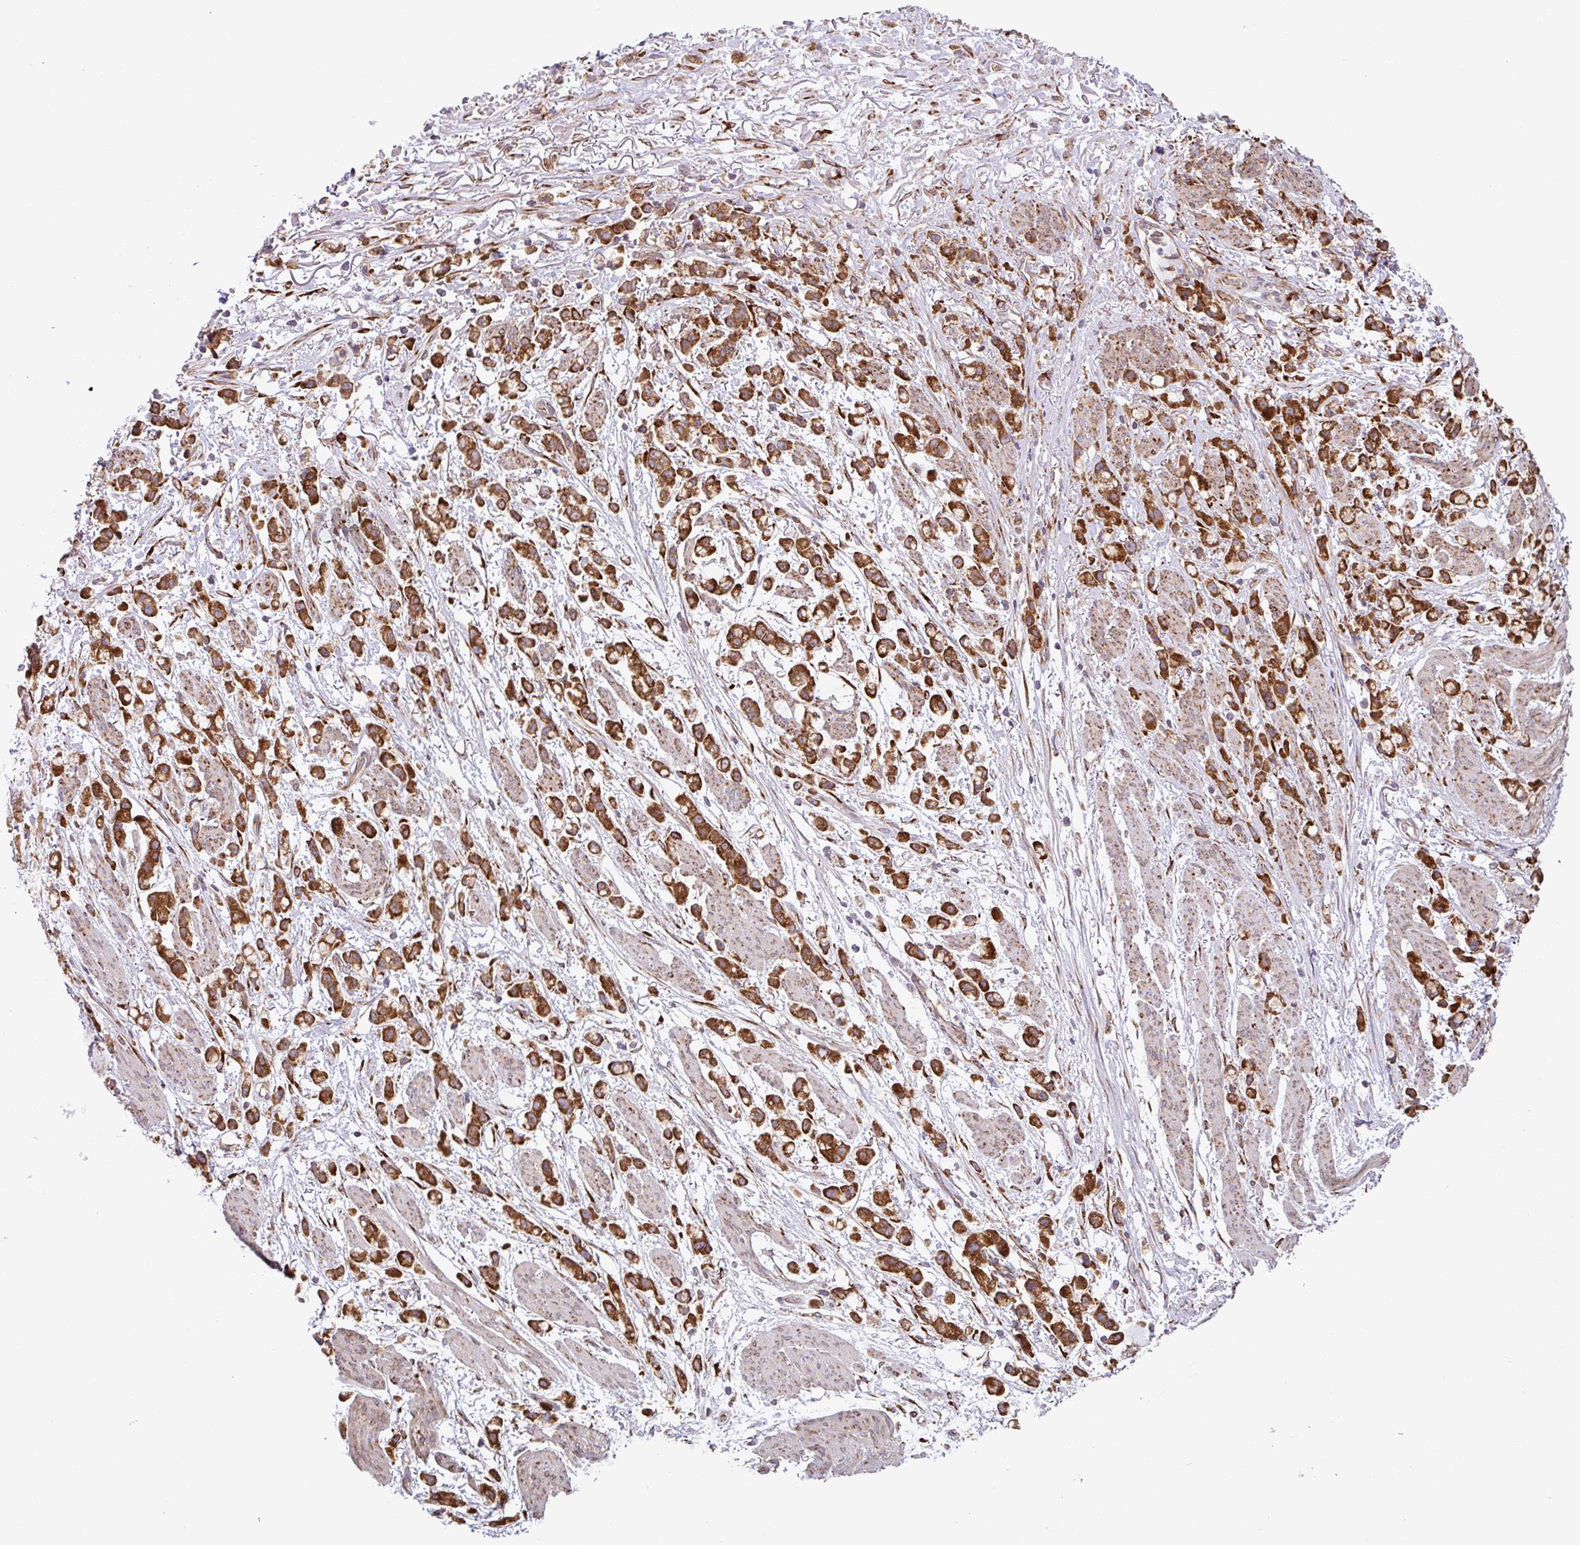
{"staining": {"intensity": "strong", "quantity": ">75%", "location": "cytoplasmic/membranous"}, "tissue": "stomach cancer", "cell_type": "Tumor cells", "image_type": "cancer", "snomed": [{"axis": "morphology", "description": "Adenocarcinoma, NOS"}, {"axis": "topography", "description": "Stomach"}], "caption": "There is high levels of strong cytoplasmic/membranous positivity in tumor cells of stomach cancer, as demonstrated by immunohistochemical staining (brown color).", "gene": "SLC39A7", "patient": {"sex": "female", "age": 81}}